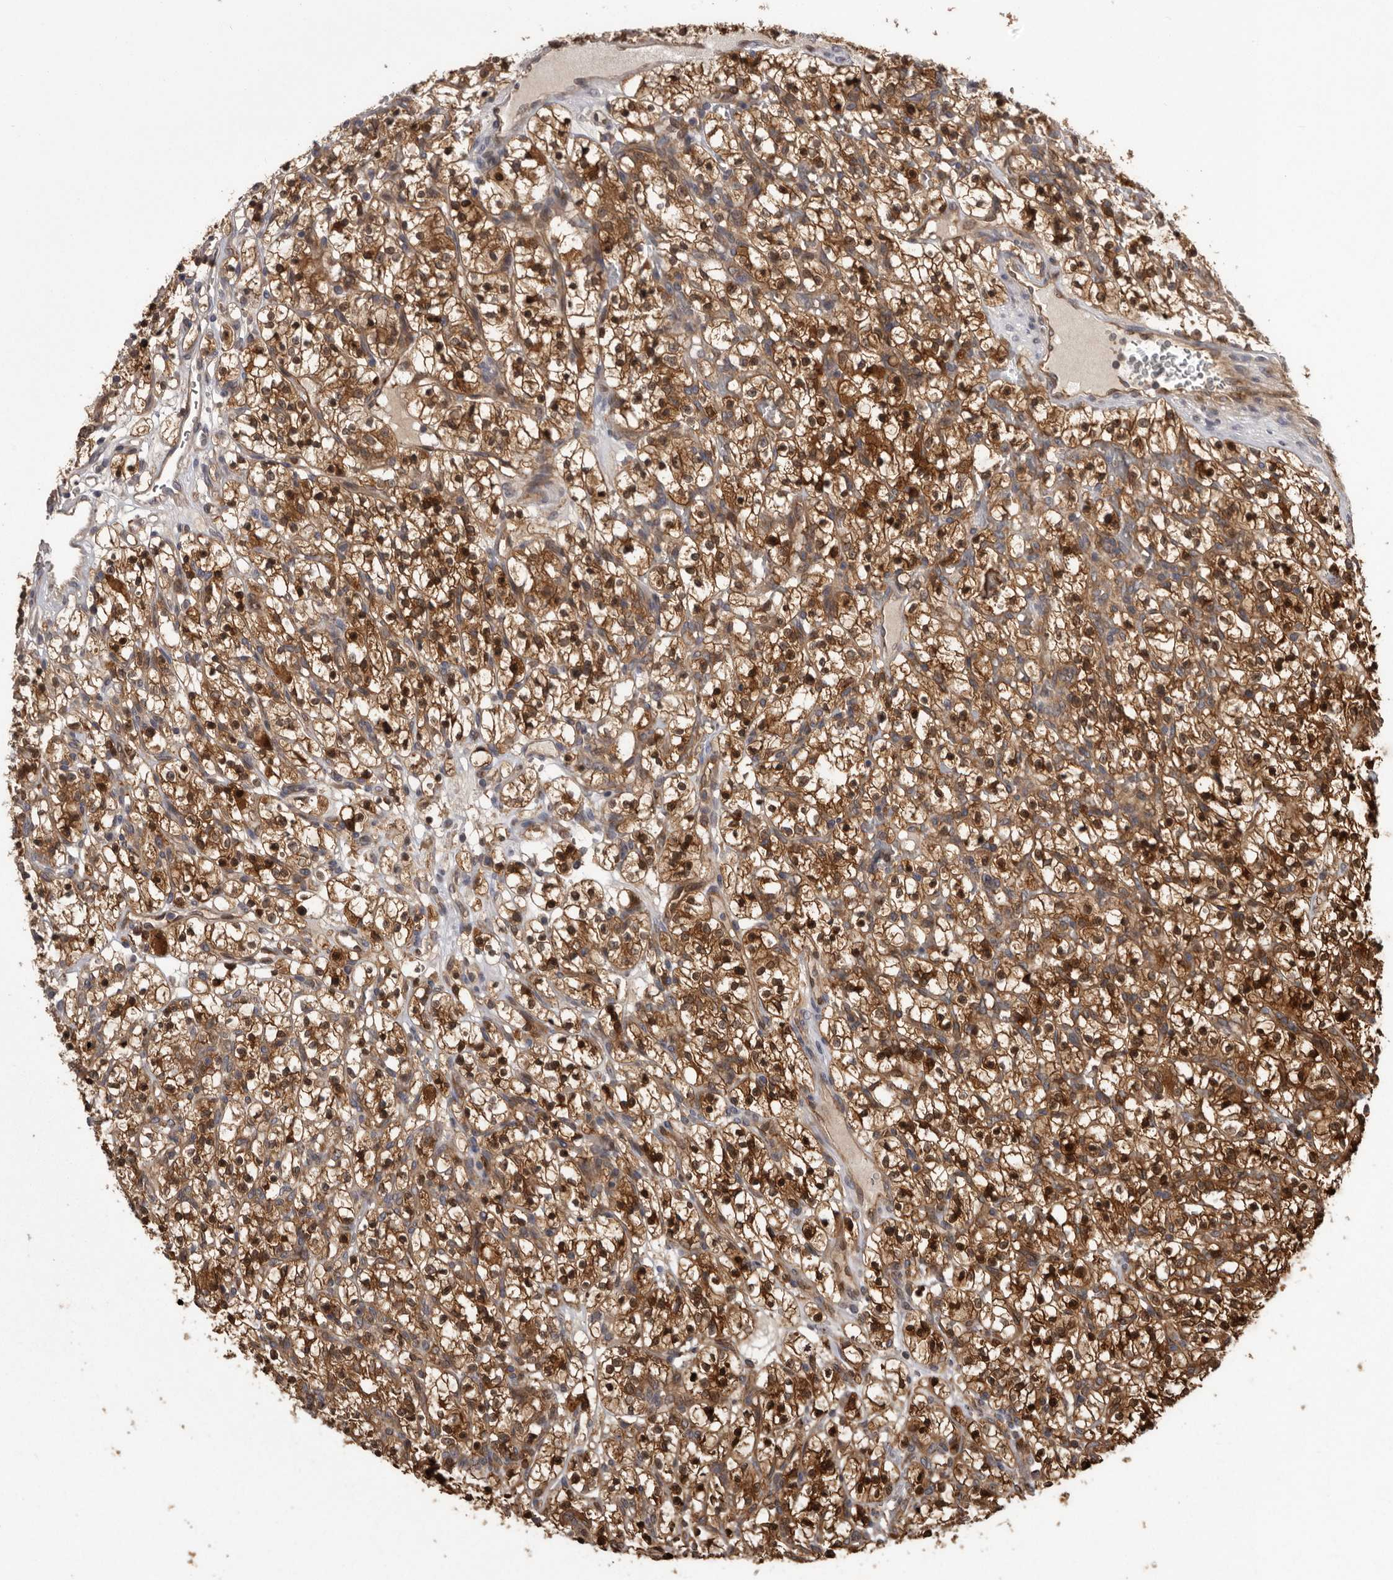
{"staining": {"intensity": "moderate", "quantity": ">75%", "location": "cytoplasmic/membranous"}, "tissue": "renal cancer", "cell_type": "Tumor cells", "image_type": "cancer", "snomed": [{"axis": "morphology", "description": "Adenocarcinoma, NOS"}, {"axis": "topography", "description": "Kidney"}], "caption": "This is a photomicrograph of immunohistochemistry (IHC) staining of renal cancer (adenocarcinoma), which shows moderate staining in the cytoplasmic/membranous of tumor cells.", "gene": "DARS1", "patient": {"sex": "female", "age": 57}}